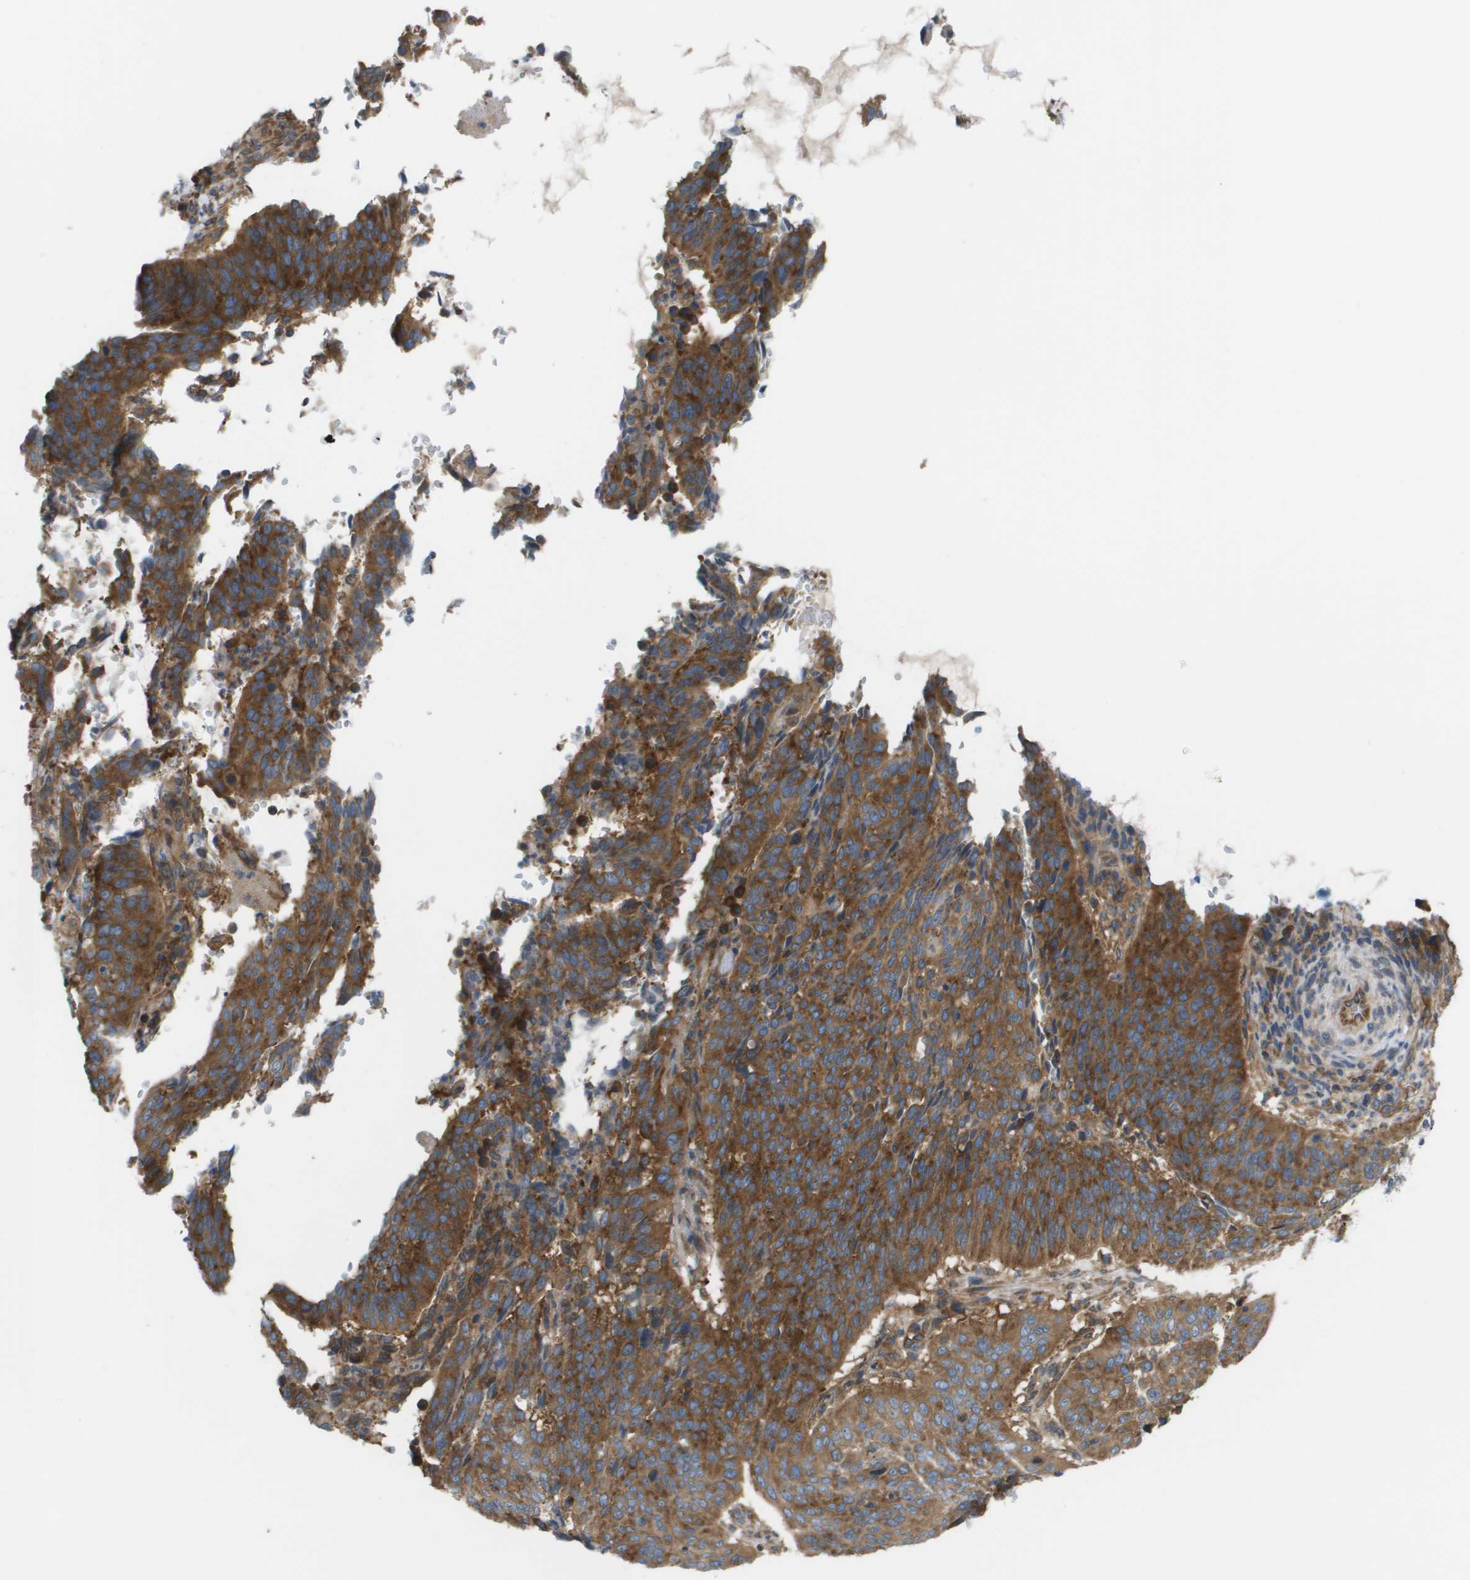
{"staining": {"intensity": "strong", "quantity": ">75%", "location": "cytoplasmic/membranous"}, "tissue": "cervical cancer", "cell_type": "Tumor cells", "image_type": "cancer", "snomed": [{"axis": "morphology", "description": "Normal tissue, NOS"}, {"axis": "morphology", "description": "Squamous cell carcinoma, NOS"}, {"axis": "topography", "description": "Cervix"}], "caption": "This is a photomicrograph of immunohistochemistry (IHC) staining of cervical cancer (squamous cell carcinoma), which shows strong staining in the cytoplasmic/membranous of tumor cells.", "gene": "EIF4G2", "patient": {"sex": "female", "age": 39}}